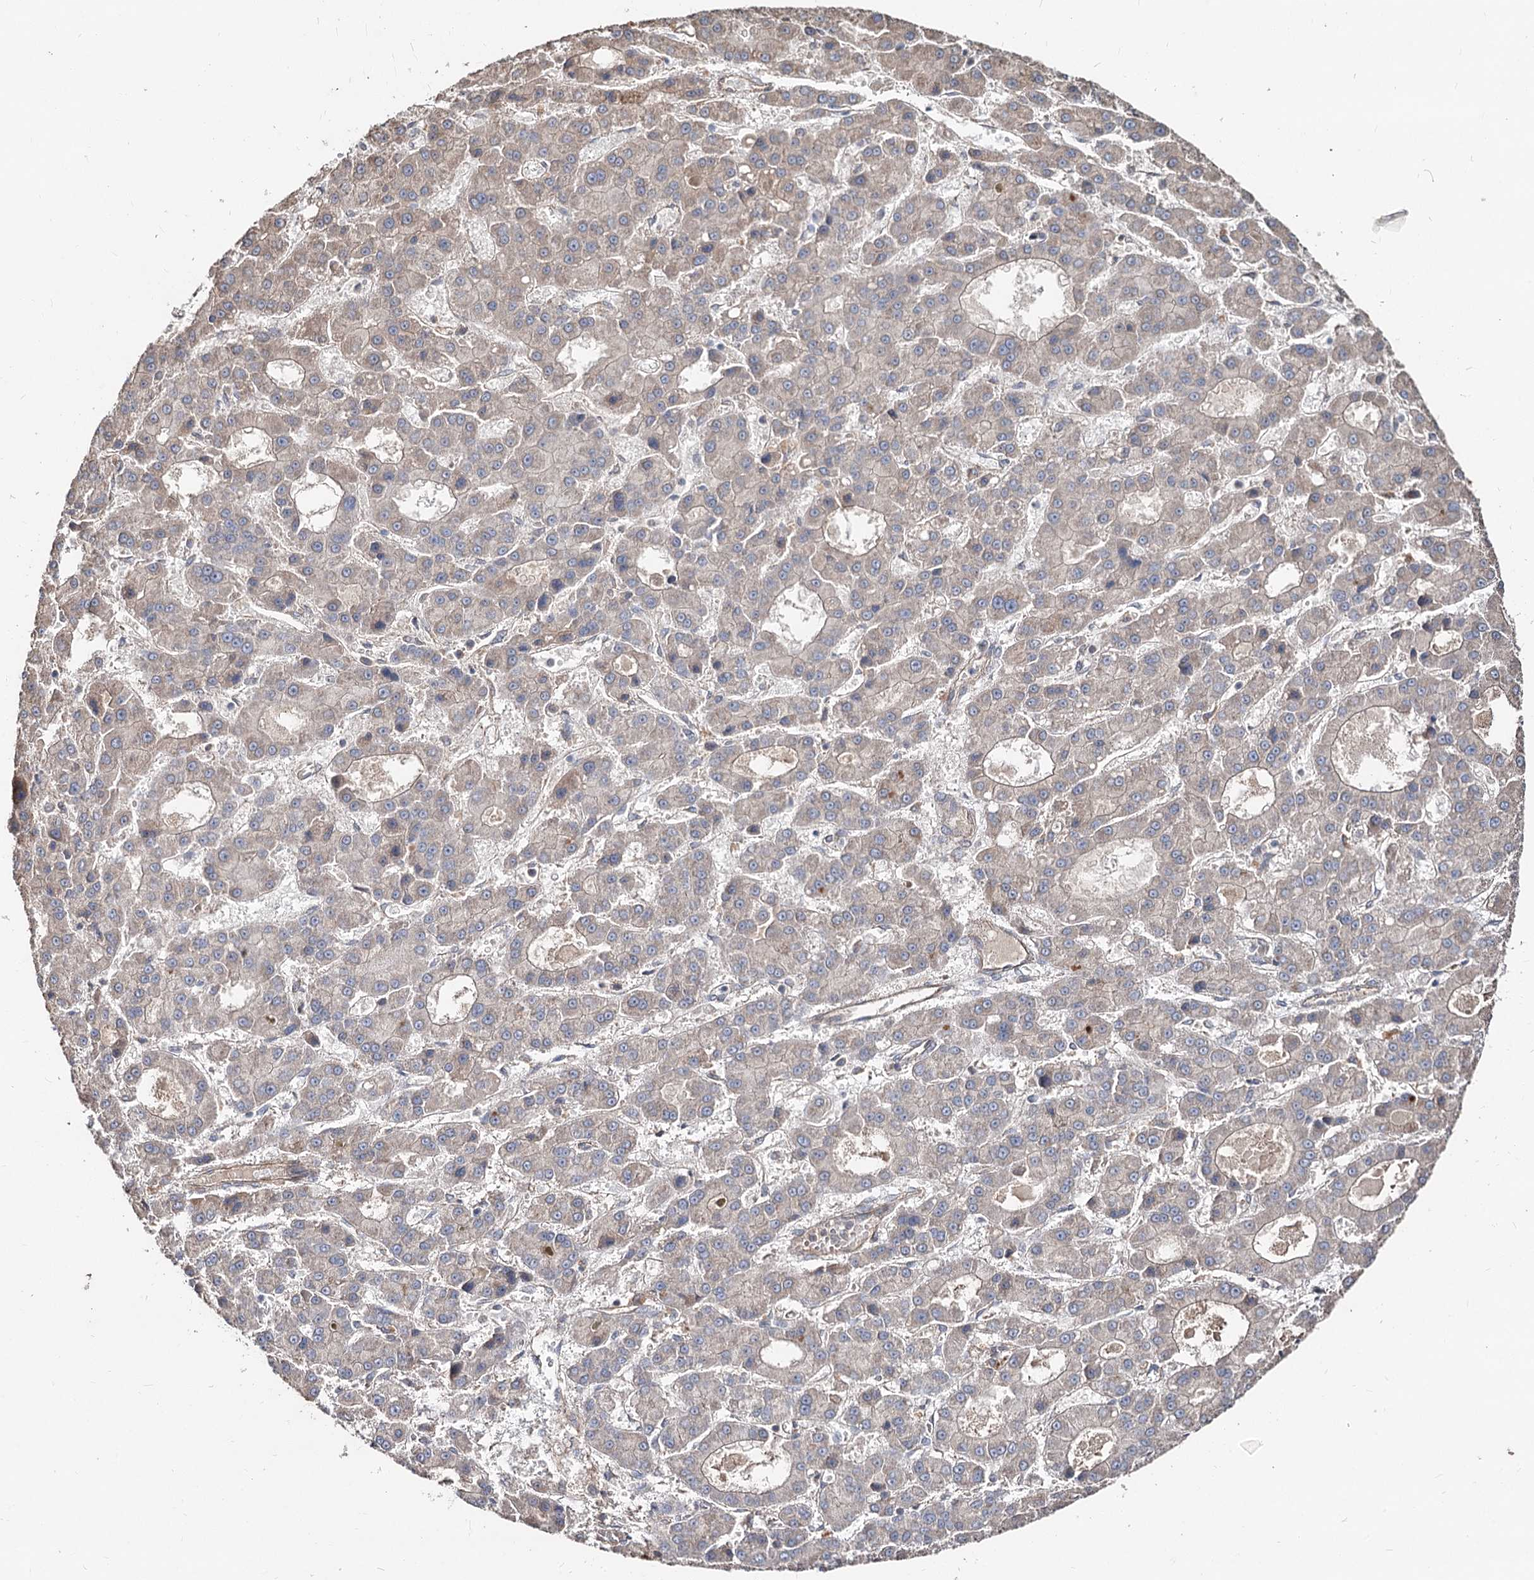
{"staining": {"intensity": "negative", "quantity": "none", "location": "none"}, "tissue": "liver cancer", "cell_type": "Tumor cells", "image_type": "cancer", "snomed": [{"axis": "morphology", "description": "Carcinoma, Hepatocellular, NOS"}, {"axis": "topography", "description": "Liver"}], "caption": "Tumor cells show no significant expression in liver hepatocellular carcinoma. (Stains: DAB IHC with hematoxylin counter stain, Microscopy: brightfield microscopy at high magnification).", "gene": "SPART", "patient": {"sex": "male", "age": 70}}